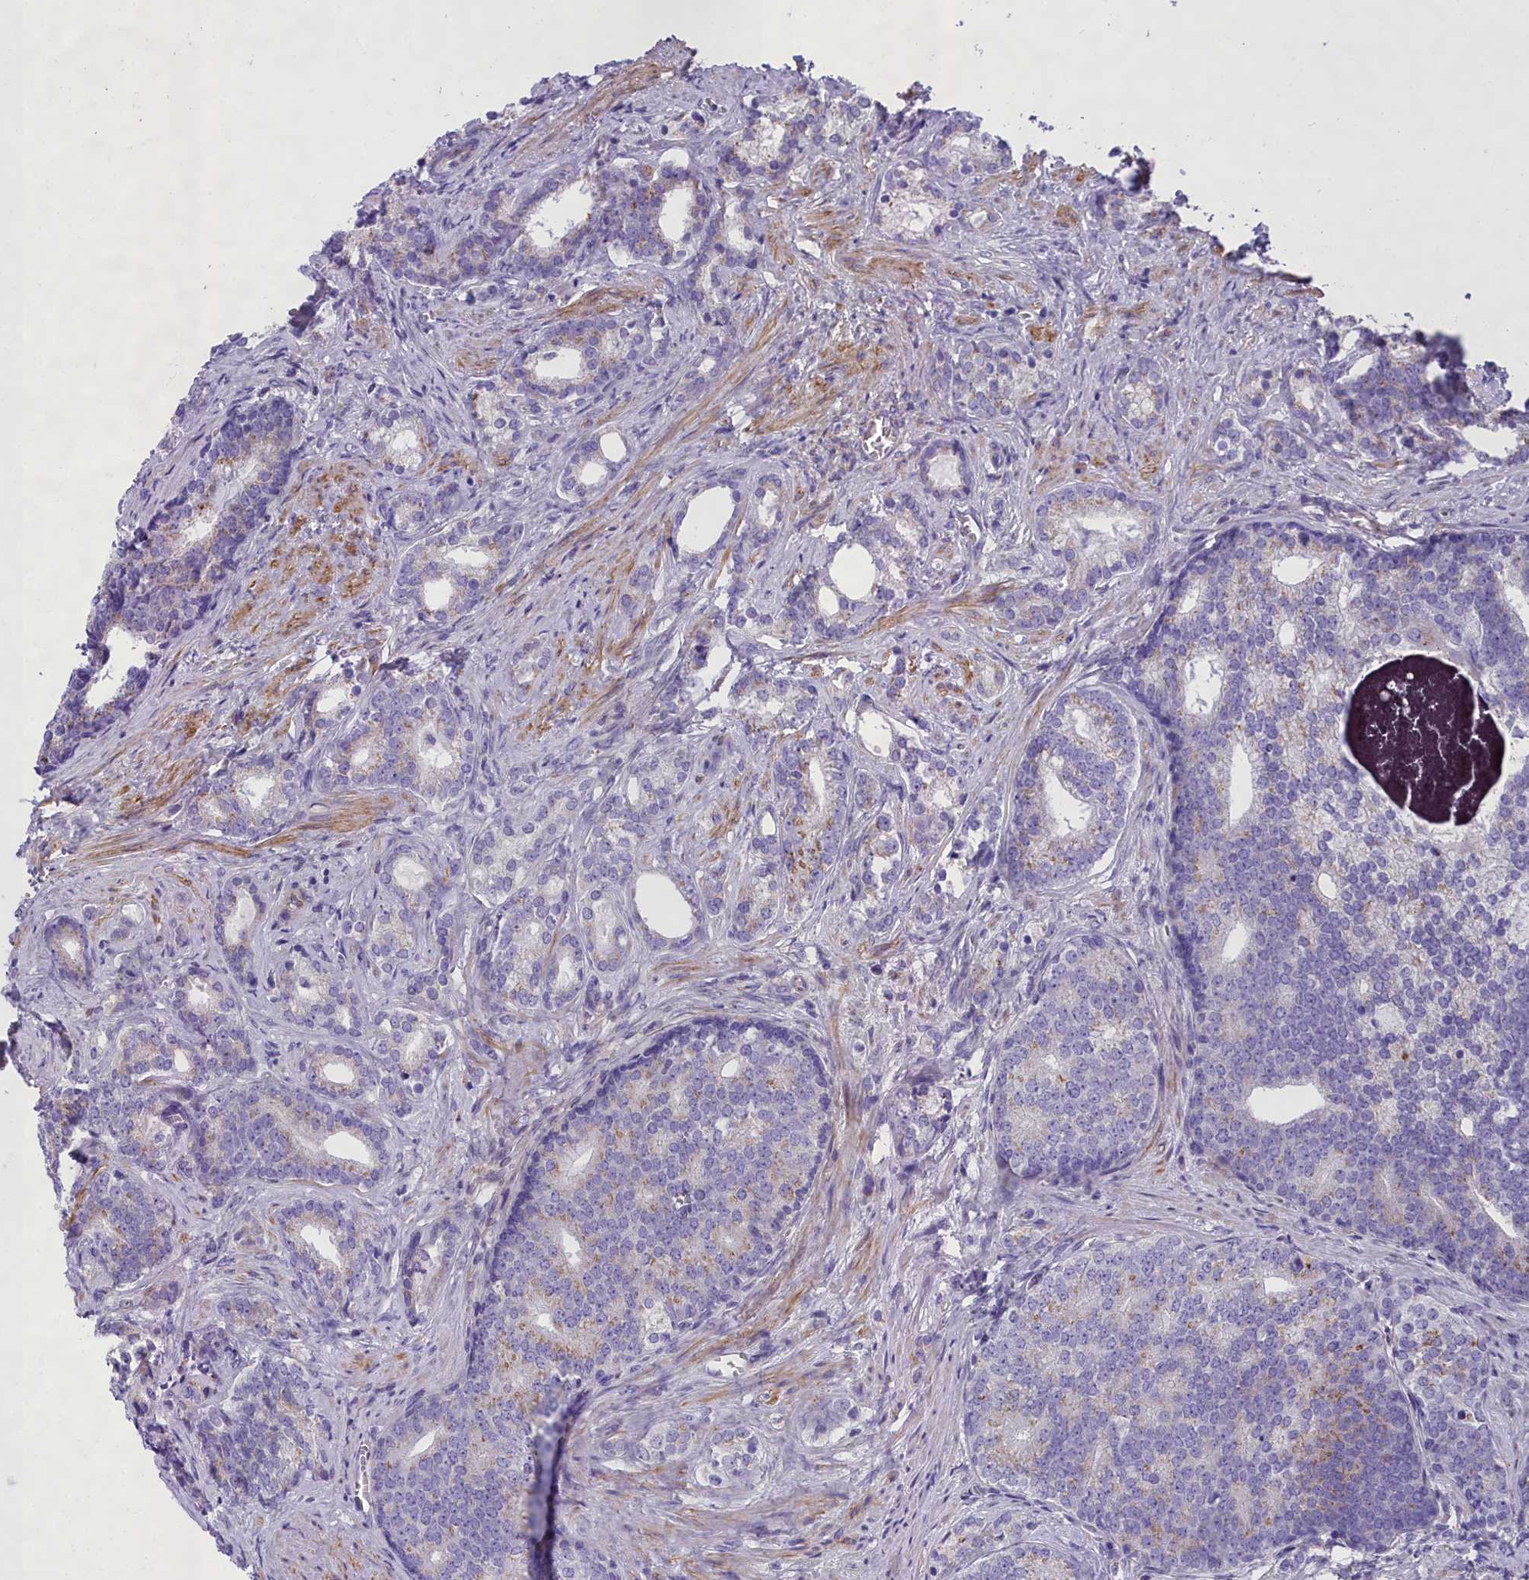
{"staining": {"intensity": "weak", "quantity": "<25%", "location": "cytoplasmic/membranous"}, "tissue": "prostate cancer", "cell_type": "Tumor cells", "image_type": "cancer", "snomed": [{"axis": "morphology", "description": "Adenocarcinoma, Low grade"}, {"axis": "topography", "description": "Prostate"}], "caption": "High power microscopy micrograph of an immunohistochemistry micrograph of prostate low-grade adenocarcinoma, revealing no significant expression in tumor cells.", "gene": "GFRA1", "patient": {"sex": "male", "age": 71}}